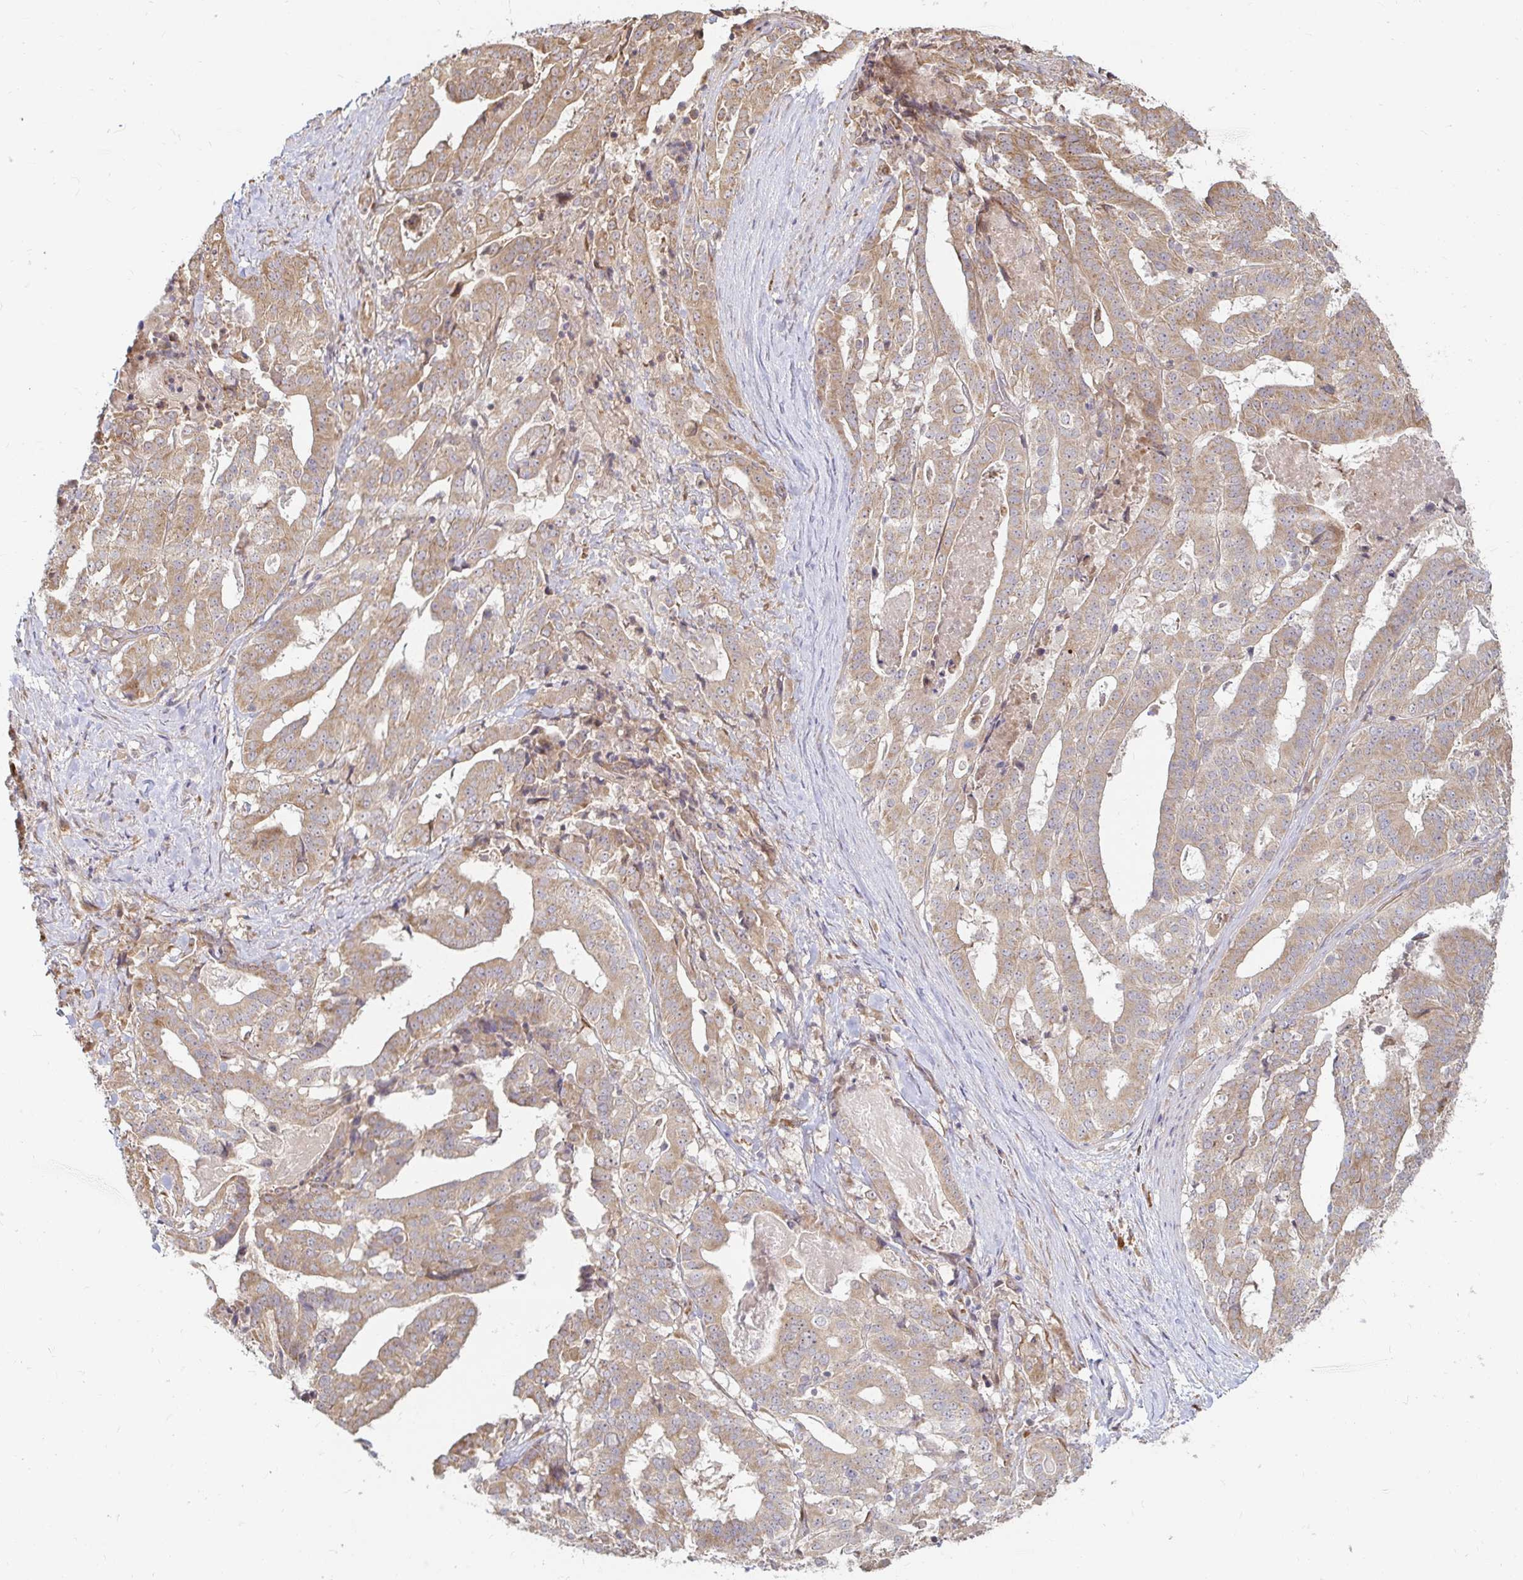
{"staining": {"intensity": "weak", "quantity": ">75%", "location": "cytoplasmic/membranous"}, "tissue": "stomach cancer", "cell_type": "Tumor cells", "image_type": "cancer", "snomed": [{"axis": "morphology", "description": "Adenocarcinoma, NOS"}, {"axis": "topography", "description": "Stomach"}], "caption": "The micrograph shows immunohistochemical staining of stomach cancer (adenocarcinoma). There is weak cytoplasmic/membranous expression is seen in about >75% of tumor cells. The protein is shown in brown color, while the nuclei are stained blue.", "gene": "CAST", "patient": {"sex": "male", "age": 48}}